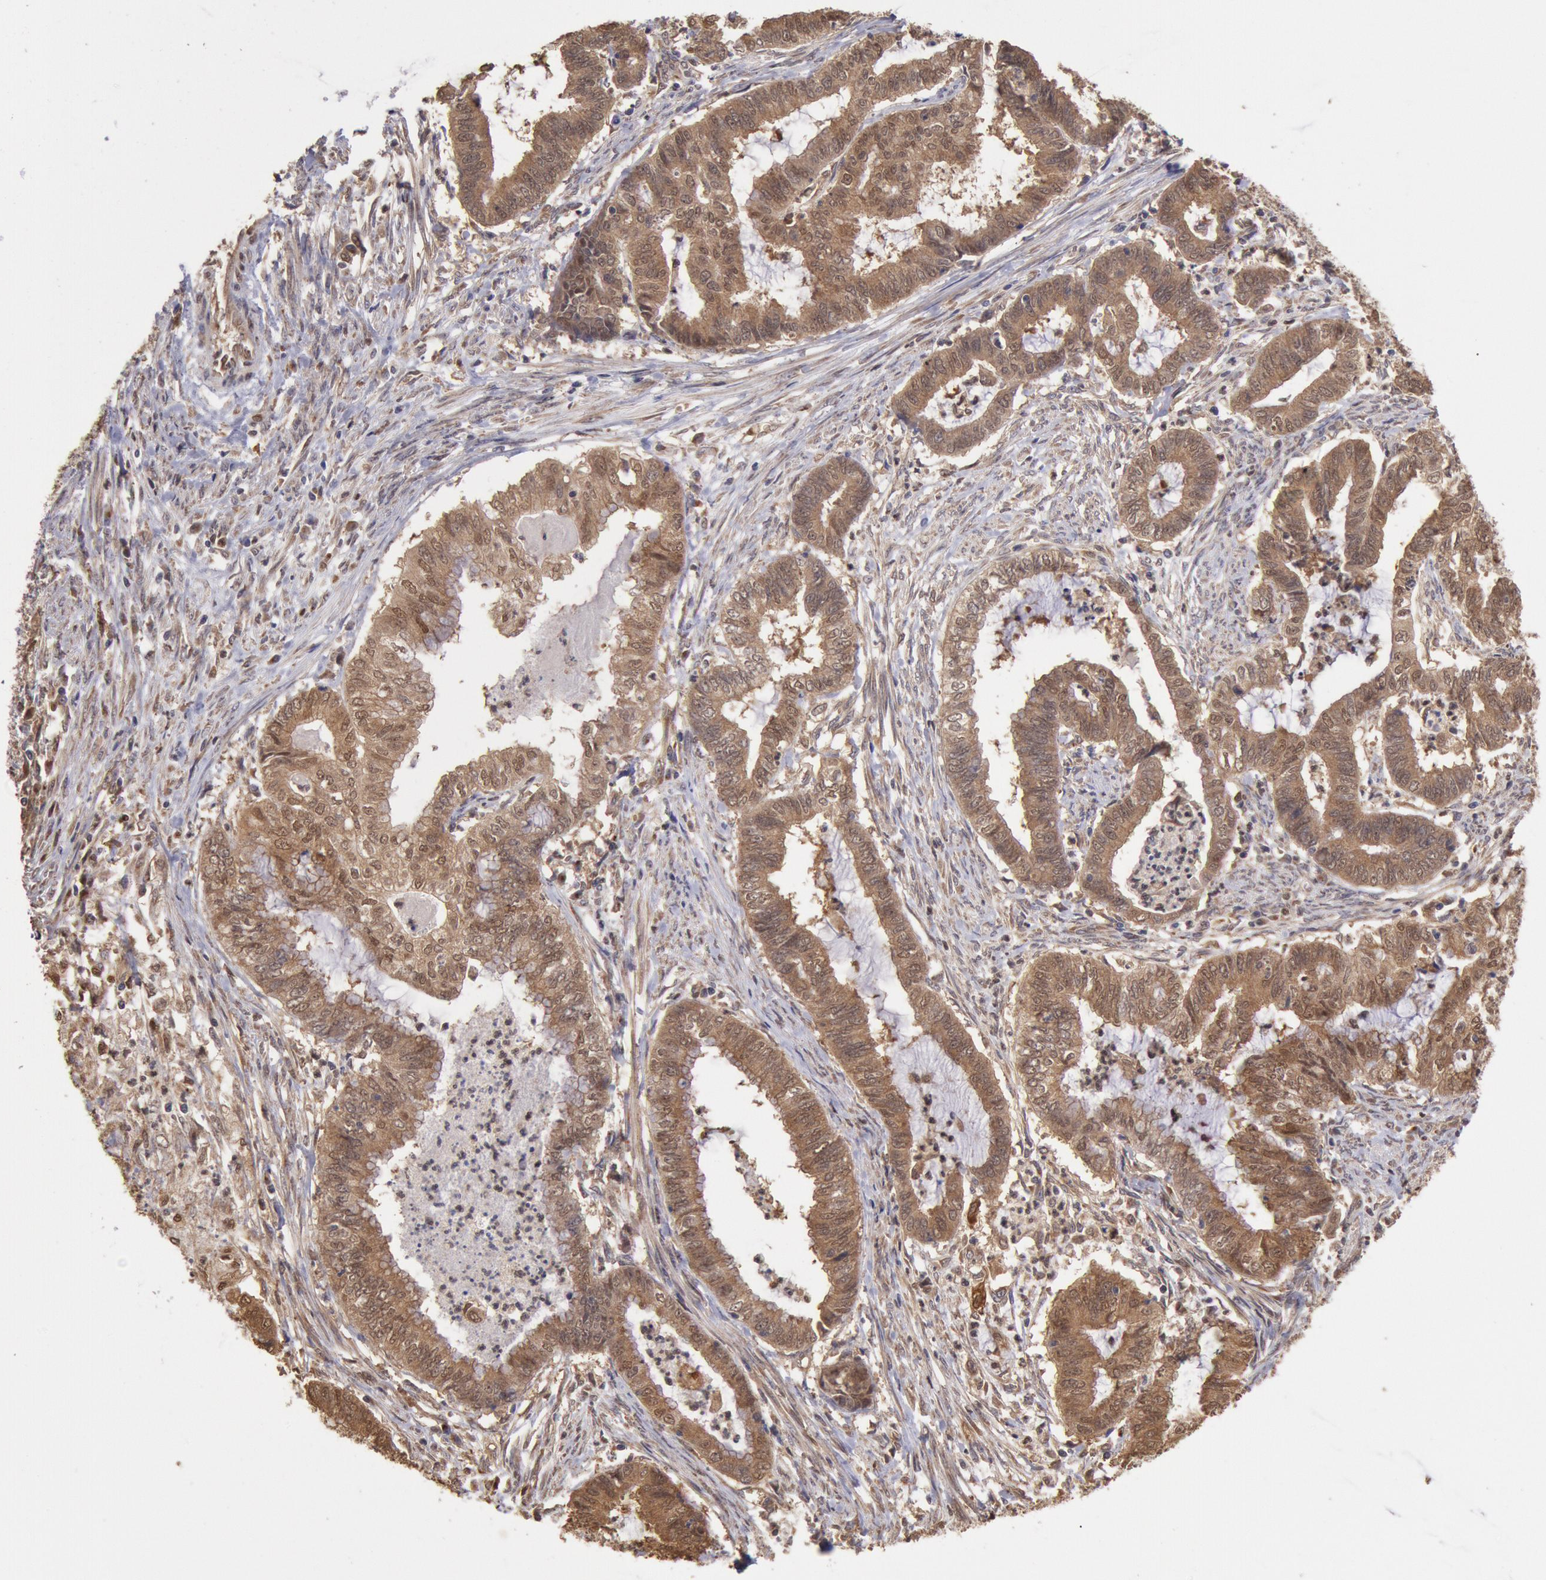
{"staining": {"intensity": "strong", "quantity": ">75%", "location": "cytoplasmic/membranous,nuclear"}, "tissue": "endometrial cancer", "cell_type": "Tumor cells", "image_type": "cancer", "snomed": [{"axis": "morphology", "description": "Necrosis, NOS"}, {"axis": "morphology", "description": "Adenocarcinoma, NOS"}, {"axis": "topography", "description": "Endometrium"}], "caption": "Endometrial cancer (adenocarcinoma) tissue displays strong cytoplasmic/membranous and nuclear staining in about >75% of tumor cells", "gene": "COMT", "patient": {"sex": "female", "age": 79}}